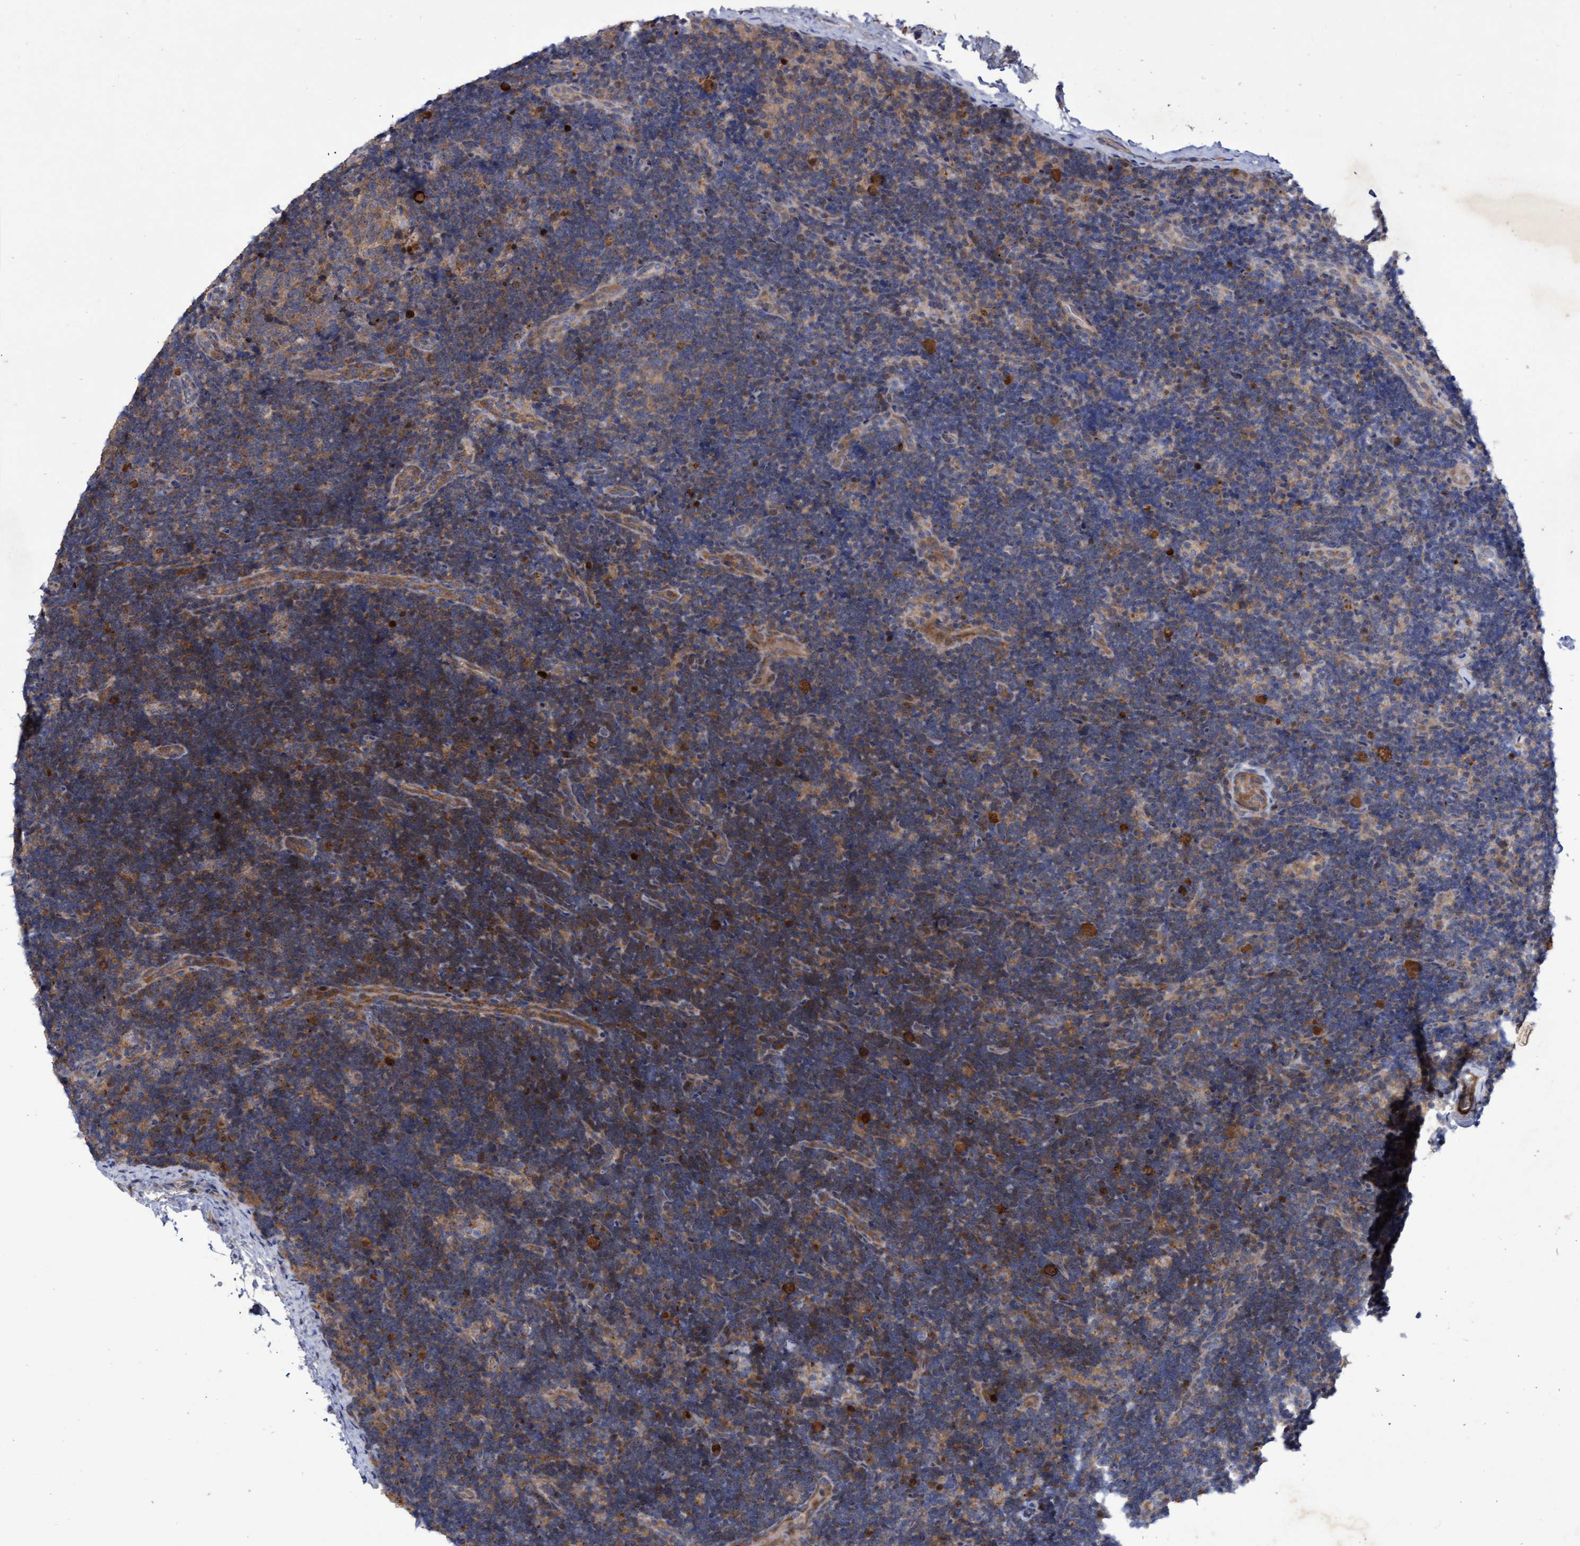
{"staining": {"intensity": "weak", "quantity": ">75%", "location": "cytoplasmic/membranous"}, "tissue": "lymph node", "cell_type": "Germinal center cells", "image_type": "normal", "snomed": [{"axis": "morphology", "description": "Normal tissue, NOS"}, {"axis": "topography", "description": "Lymph node"}], "caption": "An immunohistochemistry (IHC) micrograph of normal tissue is shown. Protein staining in brown highlights weak cytoplasmic/membranous positivity in lymph node within germinal center cells. (Stains: DAB in brown, nuclei in blue, Microscopy: brightfield microscopy at high magnification).", "gene": "ABCF2", "patient": {"sex": "female", "age": 14}}